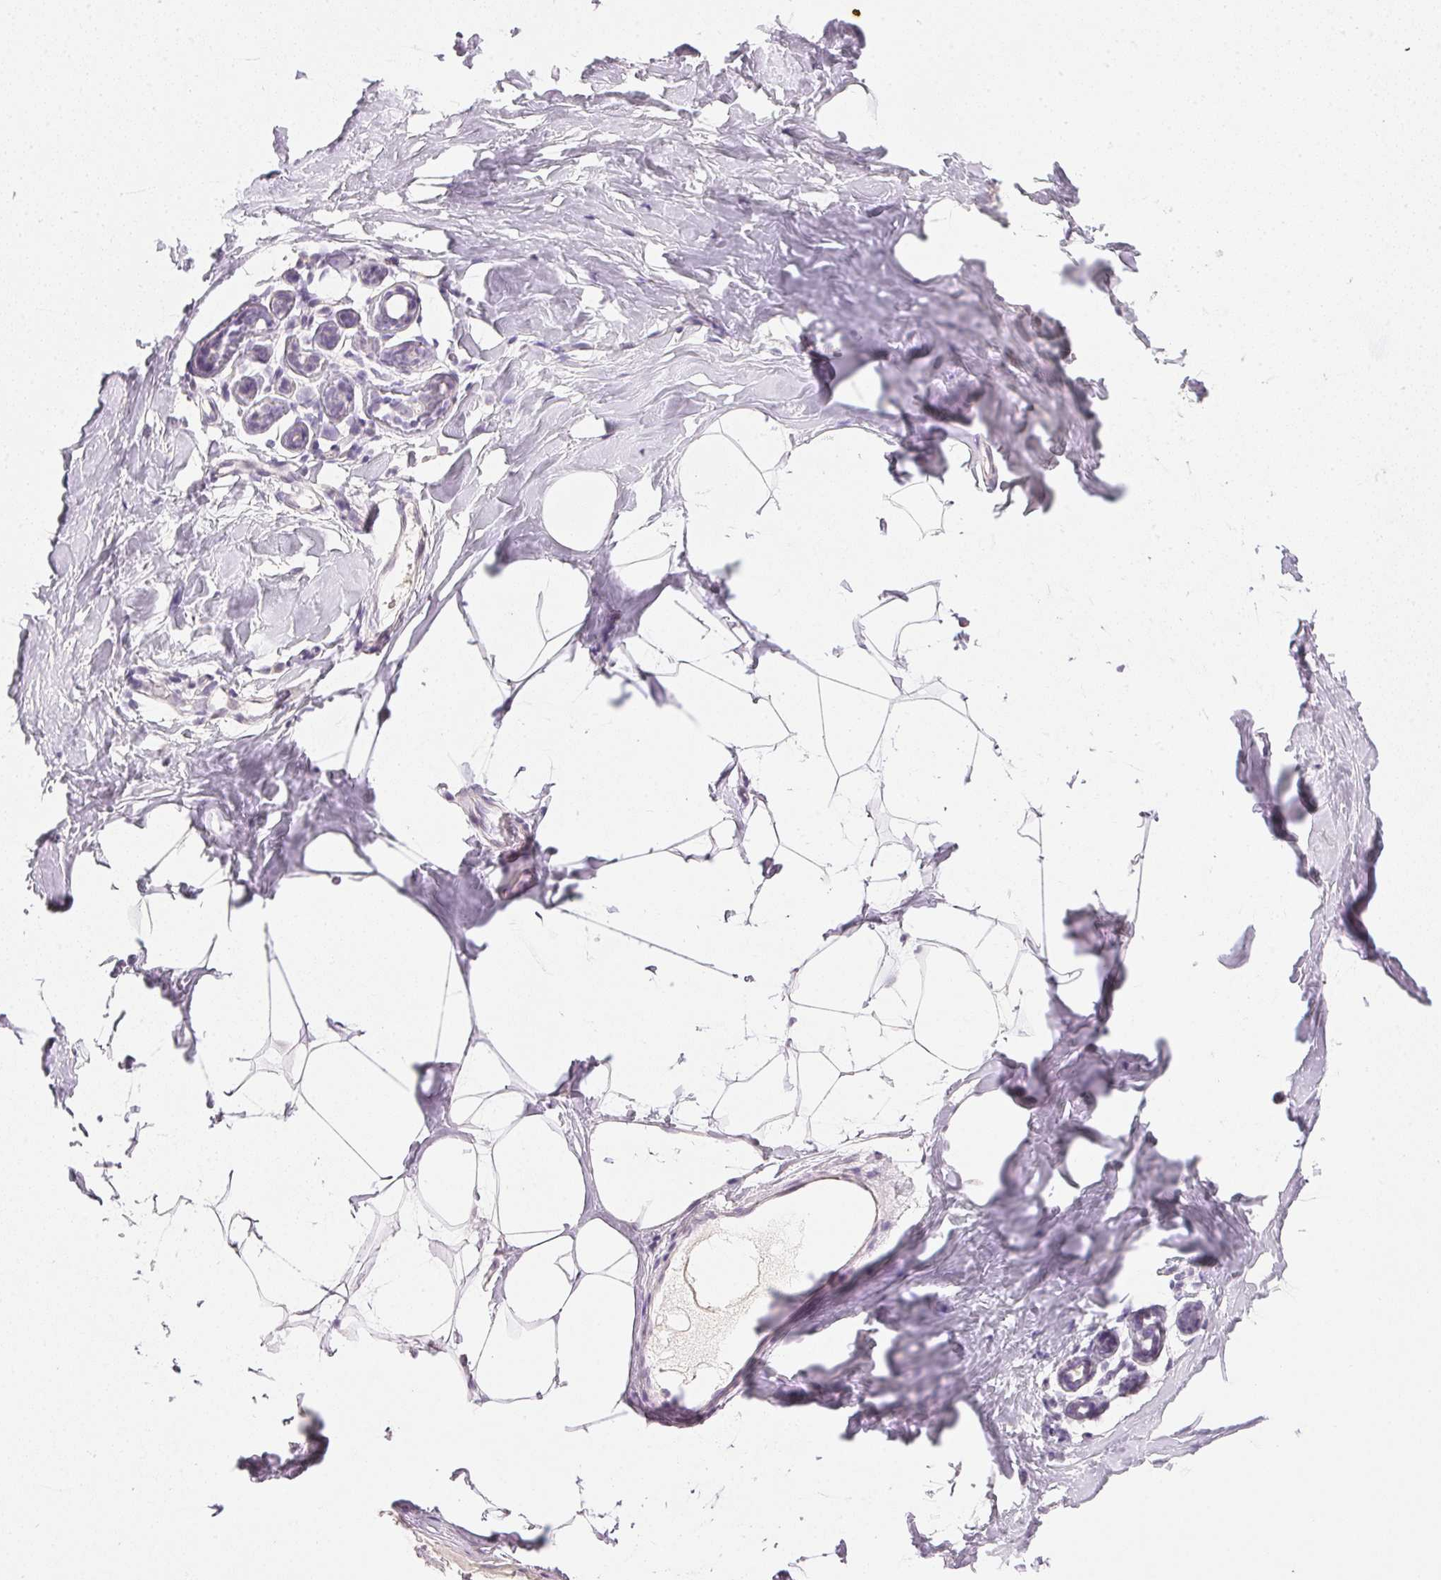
{"staining": {"intensity": "negative", "quantity": "none", "location": "none"}, "tissue": "breast", "cell_type": "Adipocytes", "image_type": "normal", "snomed": [{"axis": "morphology", "description": "Normal tissue, NOS"}, {"axis": "topography", "description": "Breast"}], "caption": "IHC of unremarkable breast reveals no expression in adipocytes.", "gene": "IGFBP1", "patient": {"sex": "female", "age": 32}}